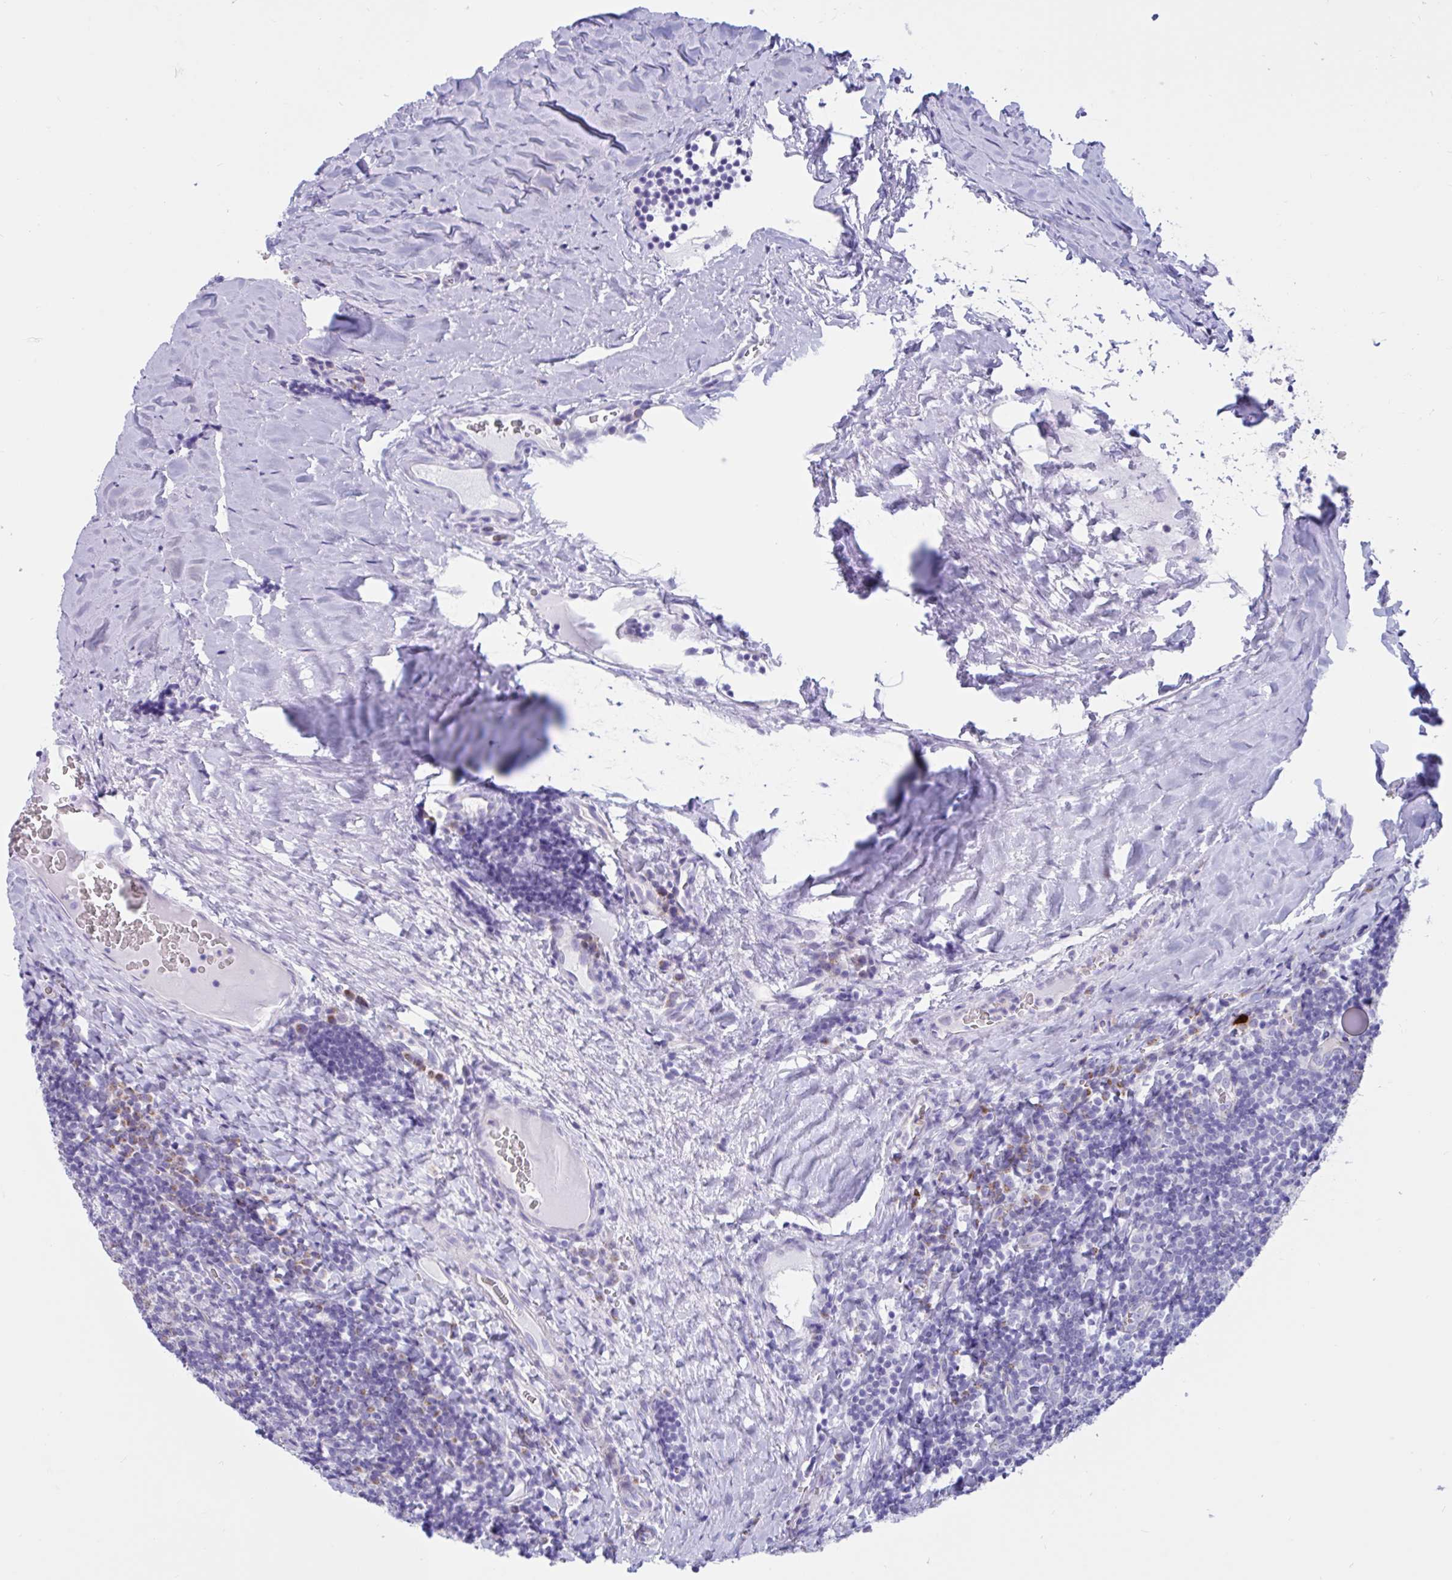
{"staining": {"intensity": "negative", "quantity": "none", "location": "none"}, "tissue": "tonsil", "cell_type": "Germinal center cells", "image_type": "normal", "snomed": [{"axis": "morphology", "description": "Normal tissue, NOS"}, {"axis": "morphology", "description": "Inflammation, NOS"}, {"axis": "topography", "description": "Tonsil"}], "caption": "Germinal center cells show no significant positivity in benign tonsil. (Brightfield microscopy of DAB (3,3'-diaminobenzidine) IHC at high magnification).", "gene": "RNASE3", "patient": {"sex": "female", "age": 31}}